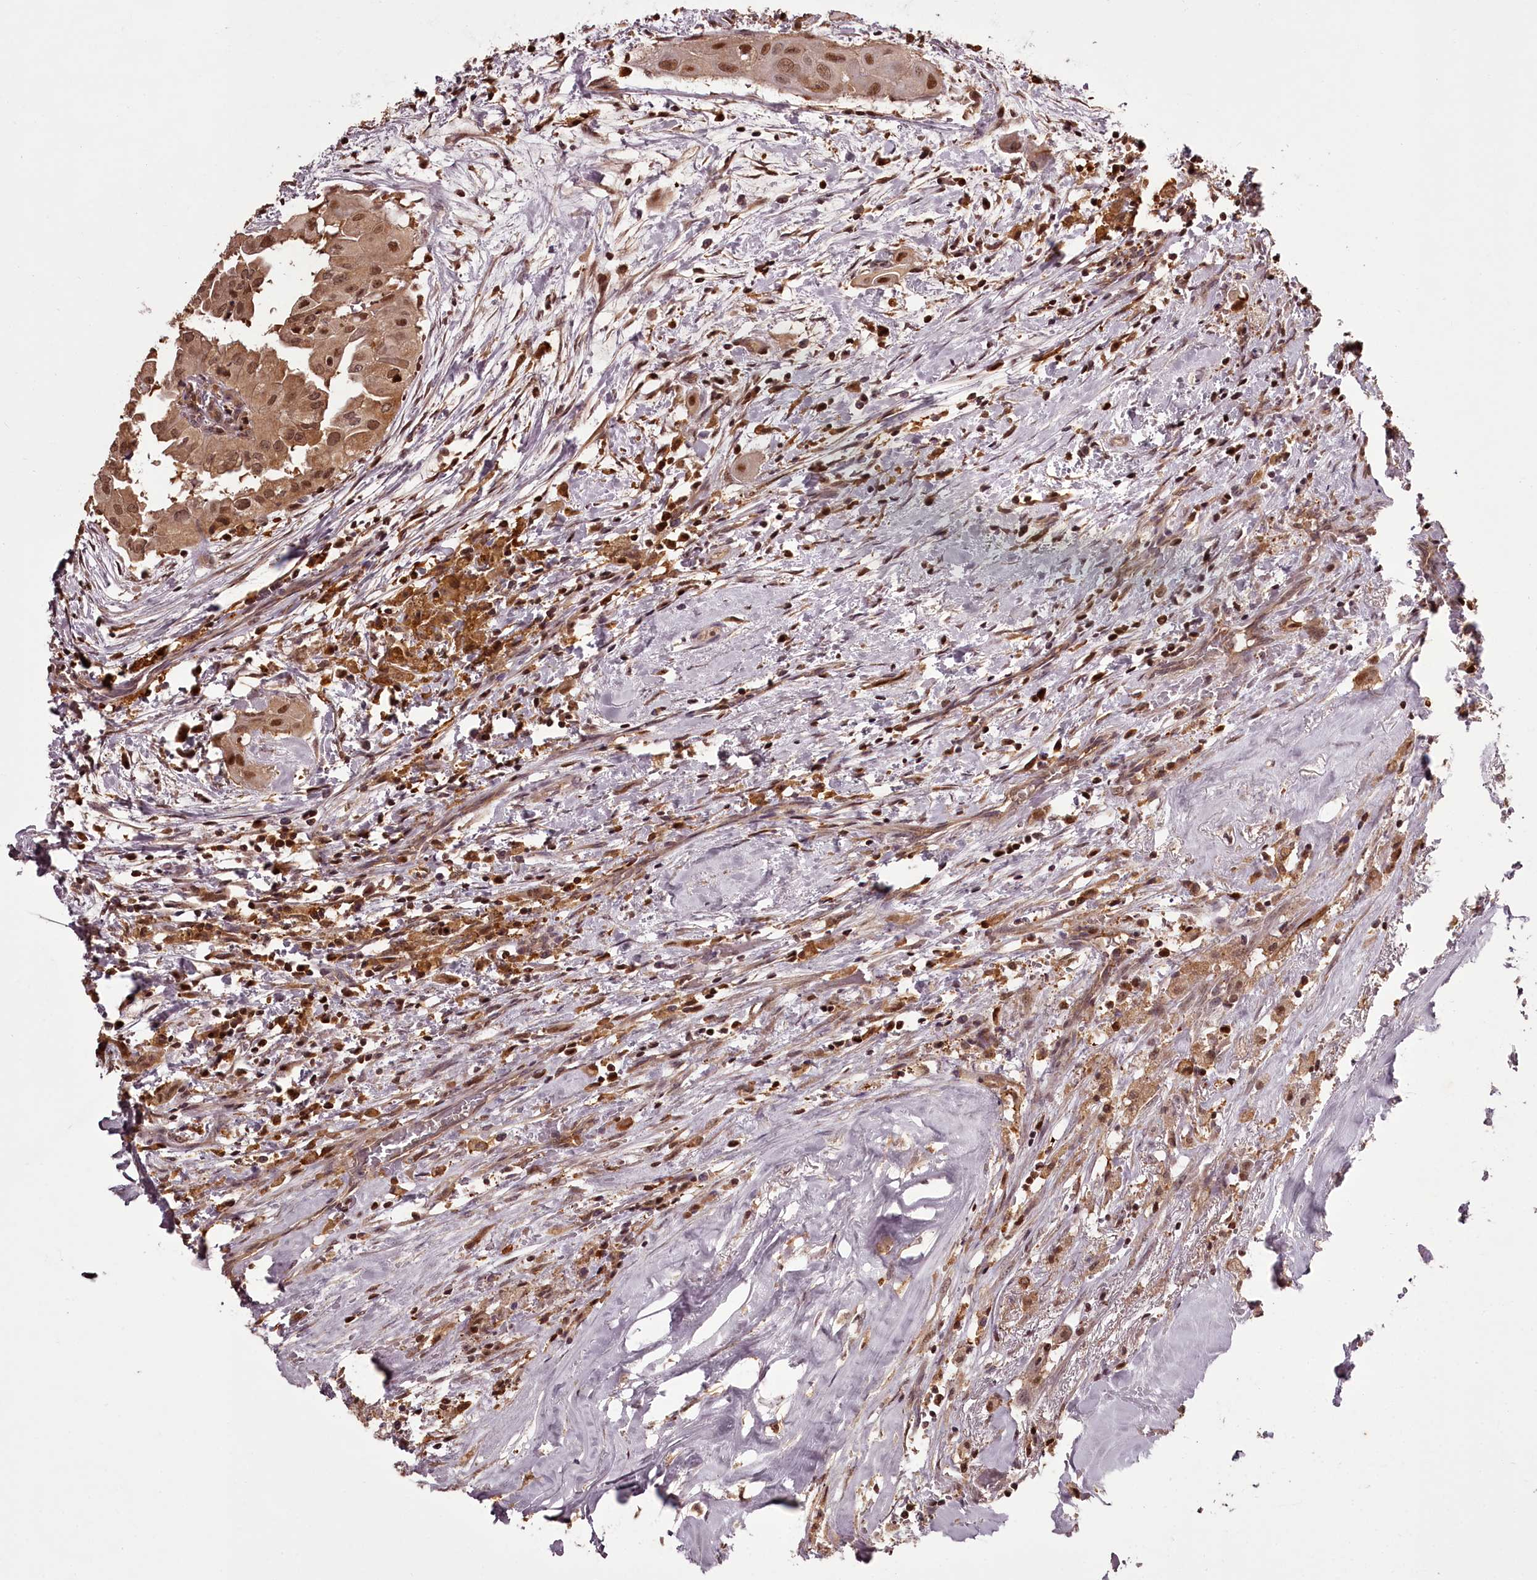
{"staining": {"intensity": "moderate", "quantity": ">75%", "location": "cytoplasmic/membranous,nuclear"}, "tissue": "thyroid cancer", "cell_type": "Tumor cells", "image_type": "cancer", "snomed": [{"axis": "morphology", "description": "Papillary adenocarcinoma, NOS"}, {"axis": "topography", "description": "Thyroid gland"}], "caption": "This photomicrograph demonstrates IHC staining of thyroid cancer, with medium moderate cytoplasmic/membranous and nuclear positivity in about >75% of tumor cells.", "gene": "NPRL2", "patient": {"sex": "female", "age": 59}}